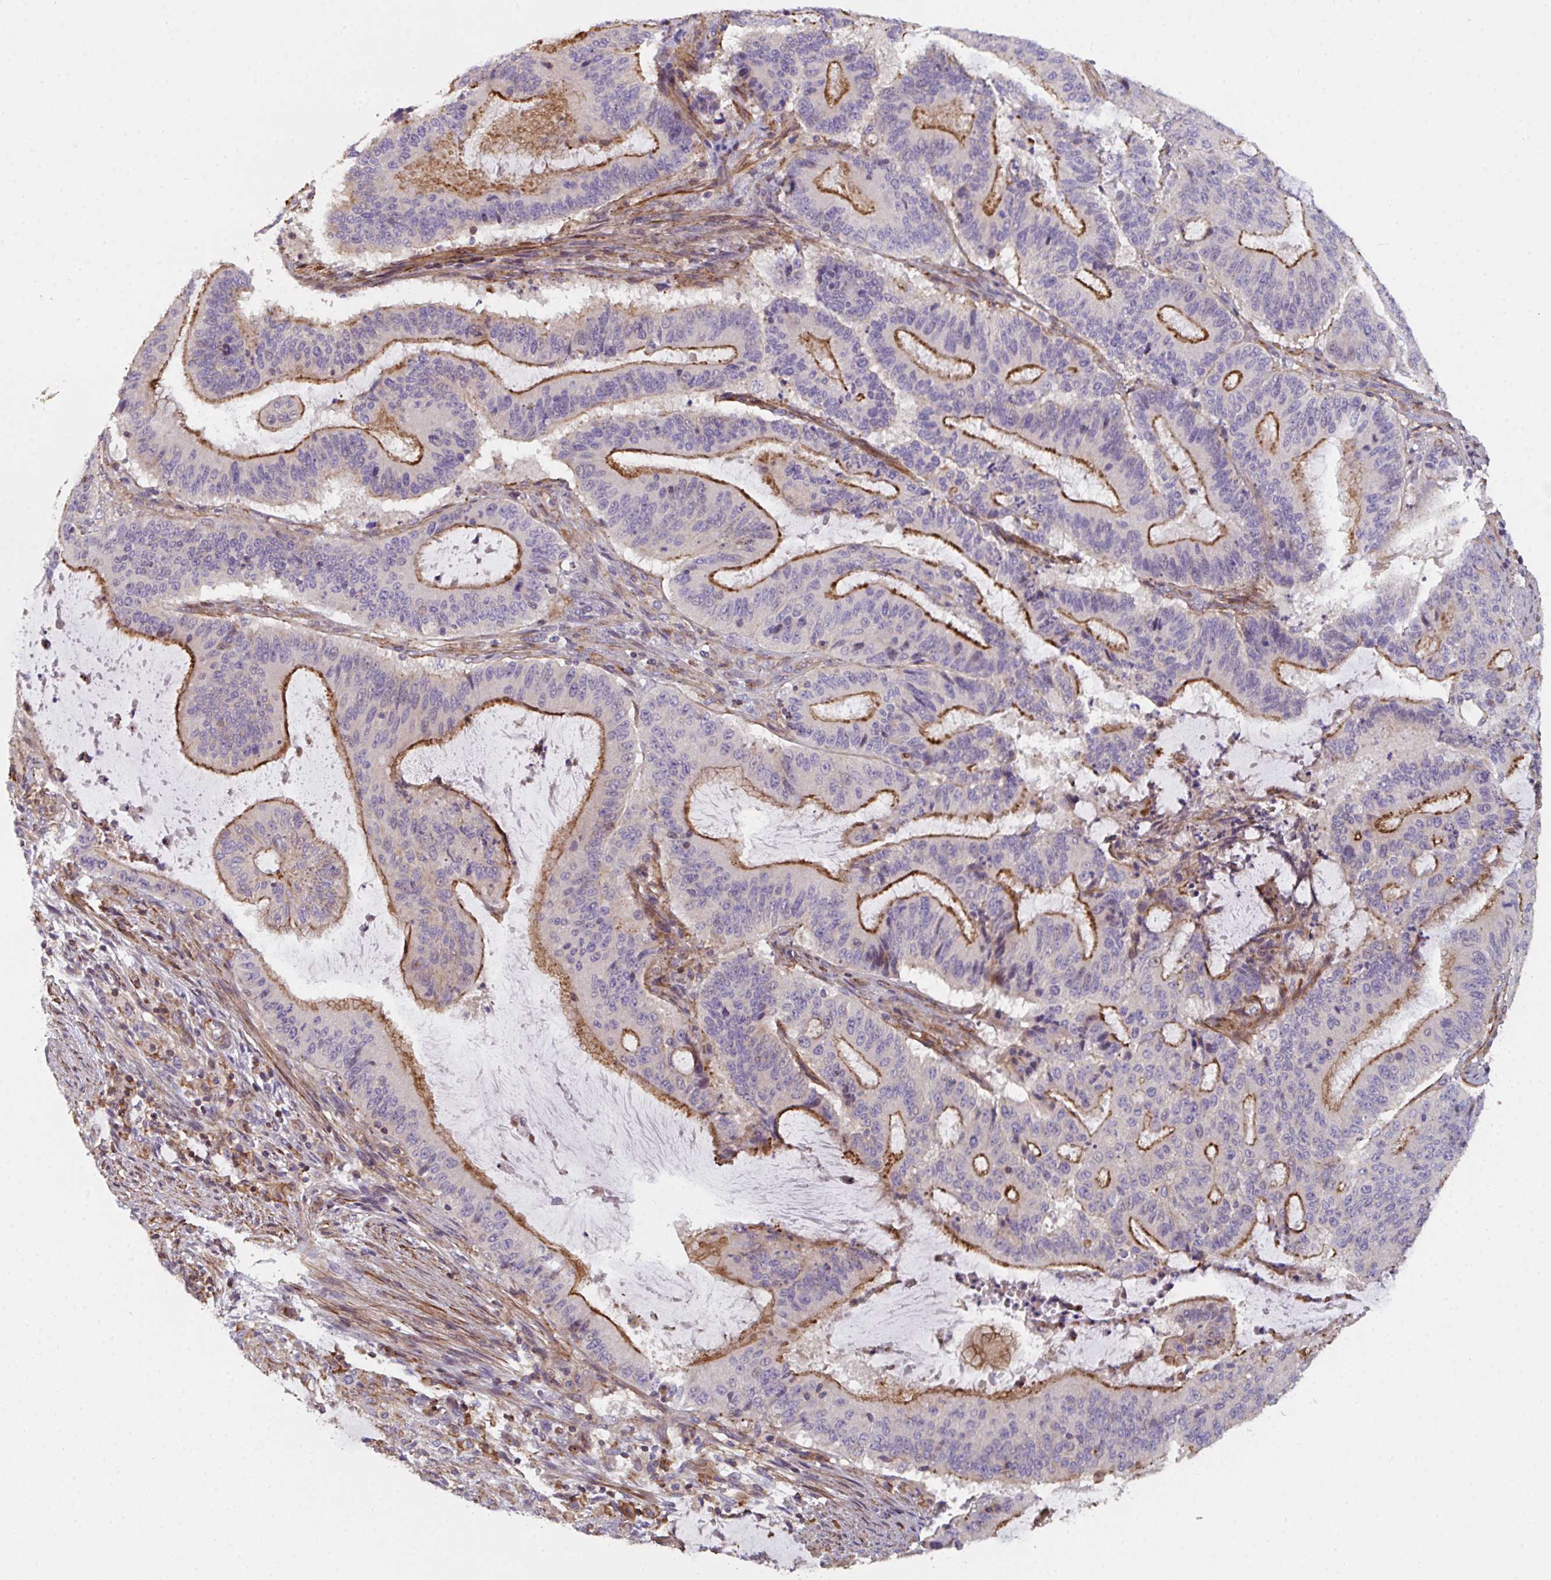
{"staining": {"intensity": "strong", "quantity": "25%-75%", "location": "cytoplasmic/membranous"}, "tissue": "liver cancer", "cell_type": "Tumor cells", "image_type": "cancer", "snomed": [{"axis": "morphology", "description": "Normal tissue, NOS"}, {"axis": "morphology", "description": "Cholangiocarcinoma"}, {"axis": "topography", "description": "Liver"}, {"axis": "topography", "description": "Peripheral nerve tissue"}], "caption": "Immunohistochemistry (IHC) of human liver cancer (cholangiocarcinoma) reveals high levels of strong cytoplasmic/membranous staining in approximately 25%-75% of tumor cells.", "gene": "FZD2", "patient": {"sex": "female", "age": 73}}